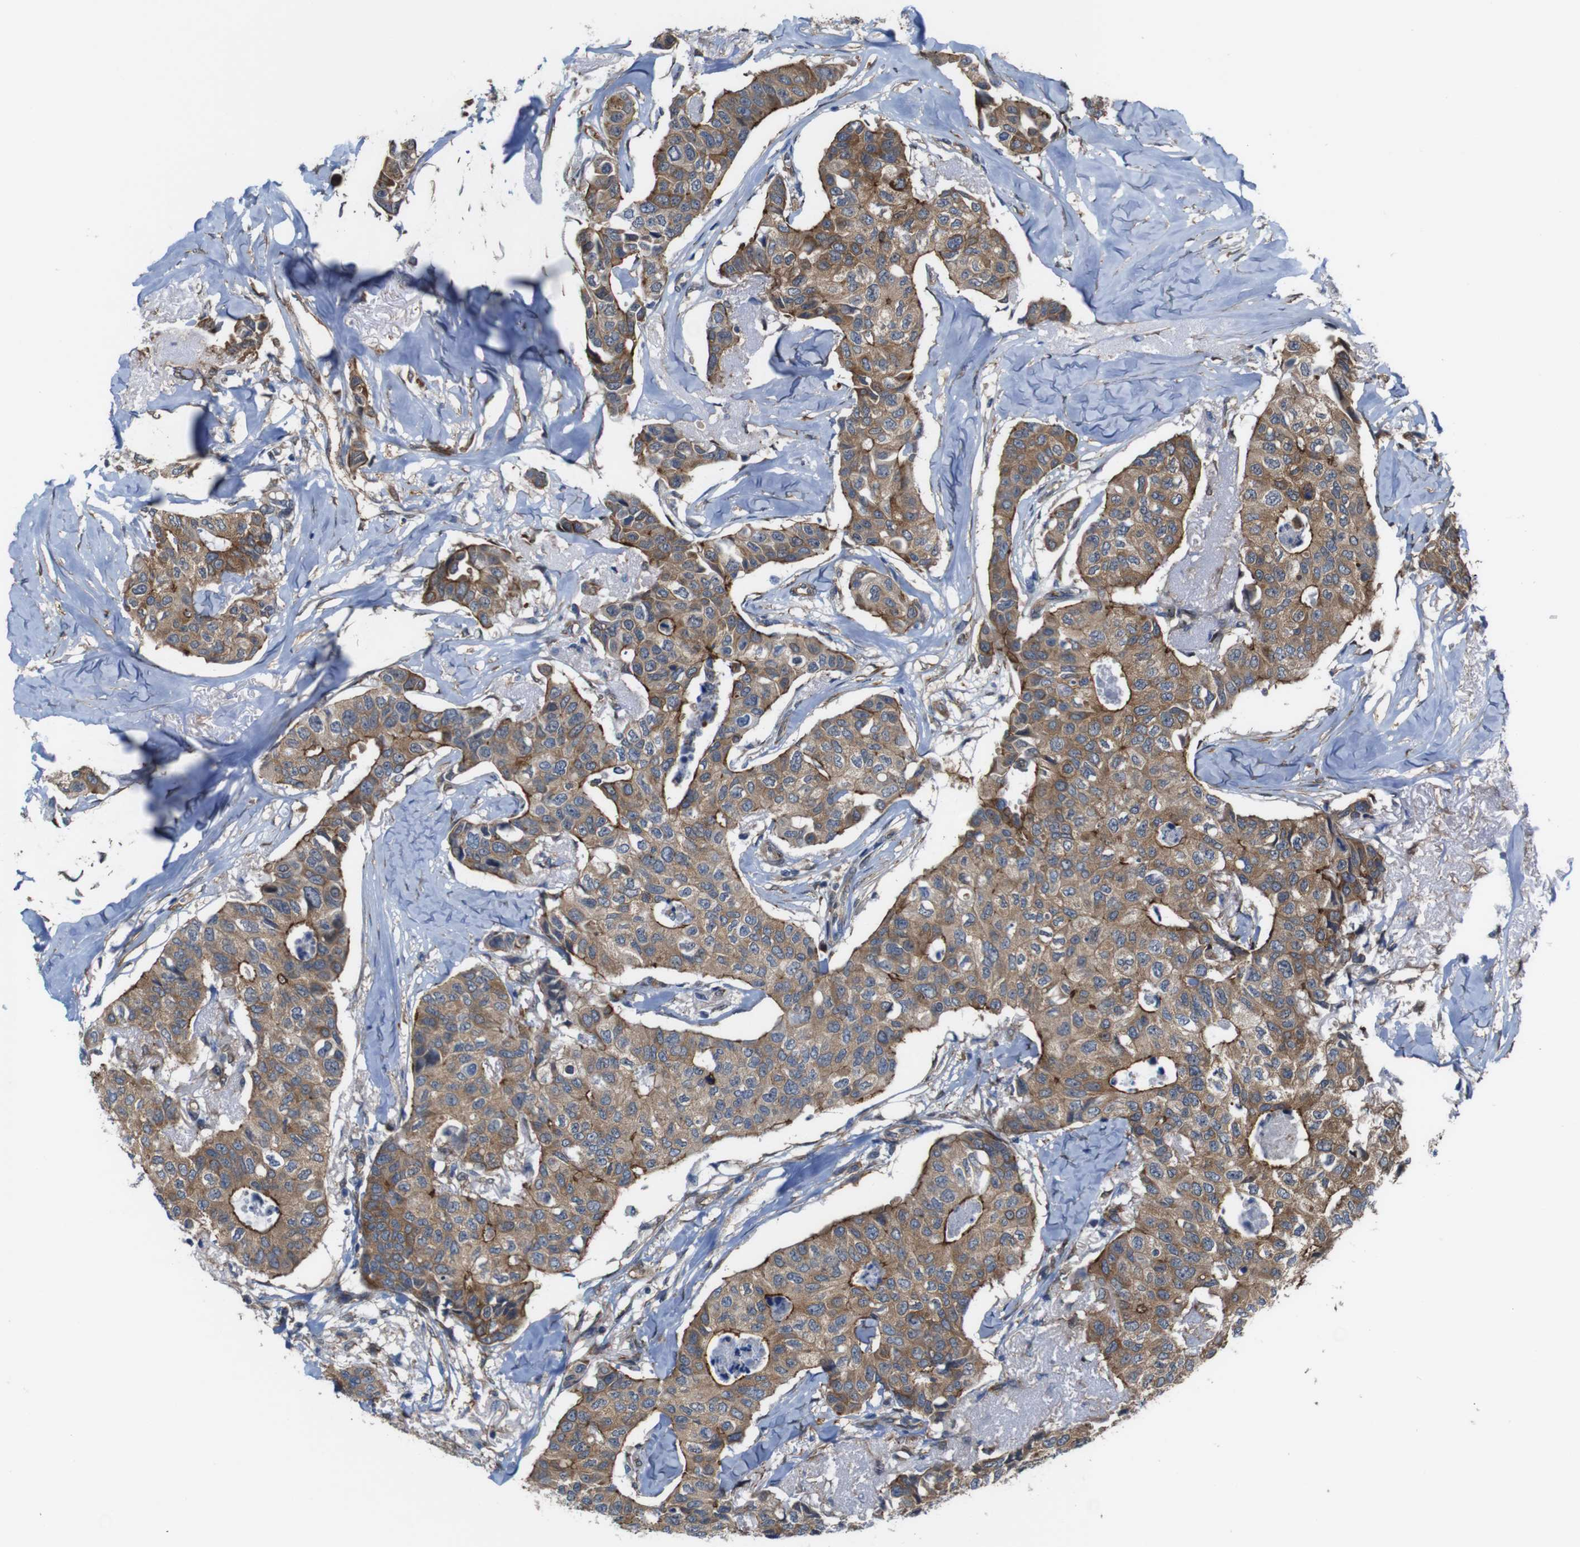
{"staining": {"intensity": "moderate", "quantity": ">75%", "location": "cytoplasmic/membranous"}, "tissue": "breast cancer", "cell_type": "Tumor cells", "image_type": "cancer", "snomed": [{"axis": "morphology", "description": "Duct carcinoma"}, {"axis": "topography", "description": "Breast"}], "caption": "Intraductal carcinoma (breast) stained for a protein displays moderate cytoplasmic/membranous positivity in tumor cells.", "gene": "PTGER4", "patient": {"sex": "female", "age": 80}}